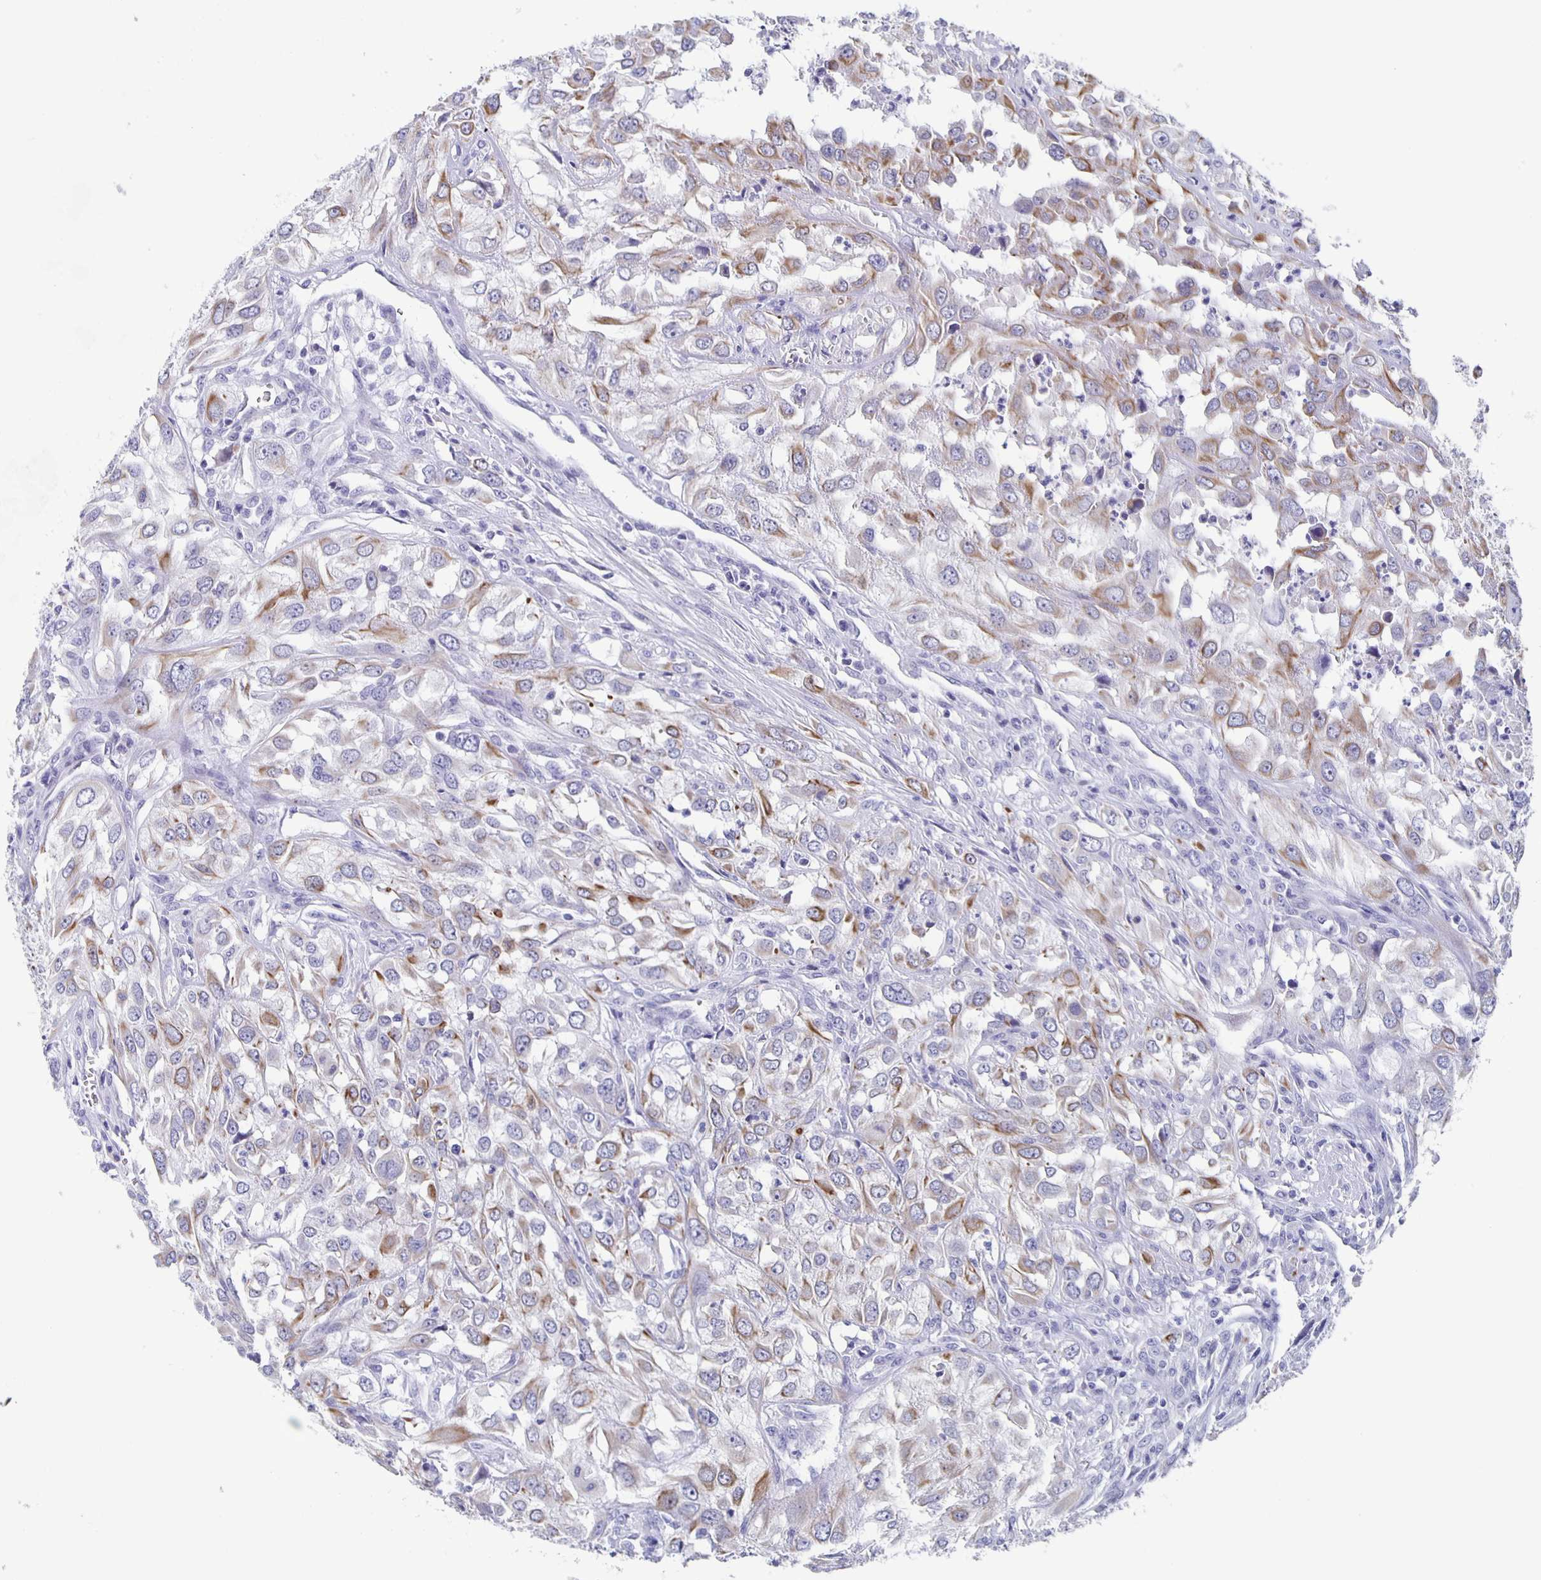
{"staining": {"intensity": "moderate", "quantity": "25%-75%", "location": "cytoplasmic/membranous"}, "tissue": "urothelial cancer", "cell_type": "Tumor cells", "image_type": "cancer", "snomed": [{"axis": "morphology", "description": "Urothelial carcinoma, High grade"}, {"axis": "topography", "description": "Urinary bladder"}], "caption": "Human high-grade urothelial carcinoma stained for a protein (brown) demonstrates moderate cytoplasmic/membranous positive expression in about 25%-75% of tumor cells.", "gene": "CCDC17", "patient": {"sex": "male", "age": 67}}